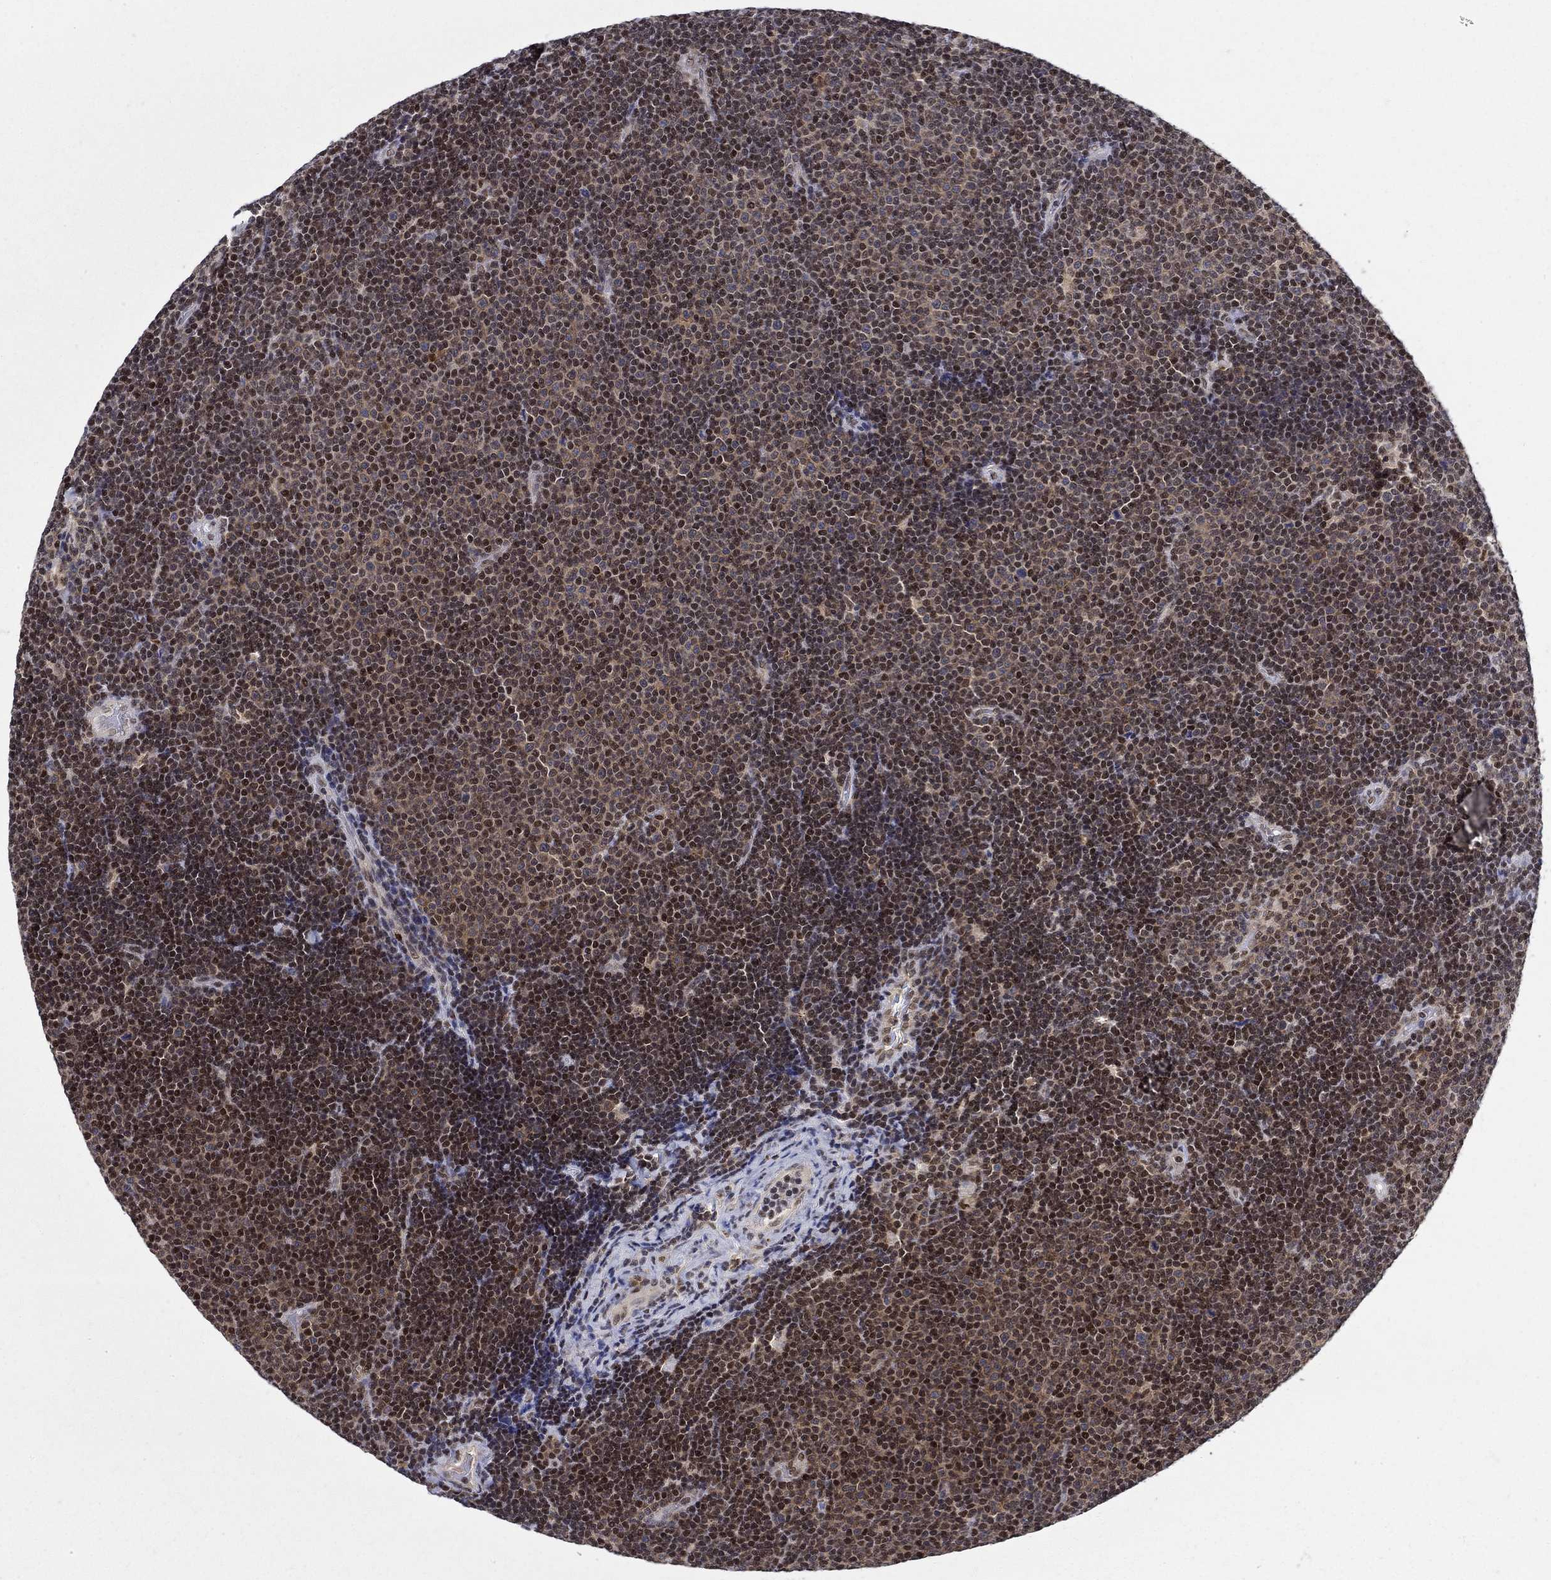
{"staining": {"intensity": "strong", "quantity": "25%-75%", "location": "nuclear"}, "tissue": "lymphoma", "cell_type": "Tumor cells", "image_type": "cancer", "snomed": [{"axis": "morphology", "description": "Malignant lymphoma, non-Hodgkin's type, Low grade"}, {"axis": "topography", "description": "Brain"}], "caption": "Immunohistochemical staining of human malignant lymphoma, non-Hodgkin's type (low-grade) displays strong nuclear protein staining in about 25%-75% of tumor cells.", "gene": "ZNF594", "patient": {"sex": "female", "age": 66}}